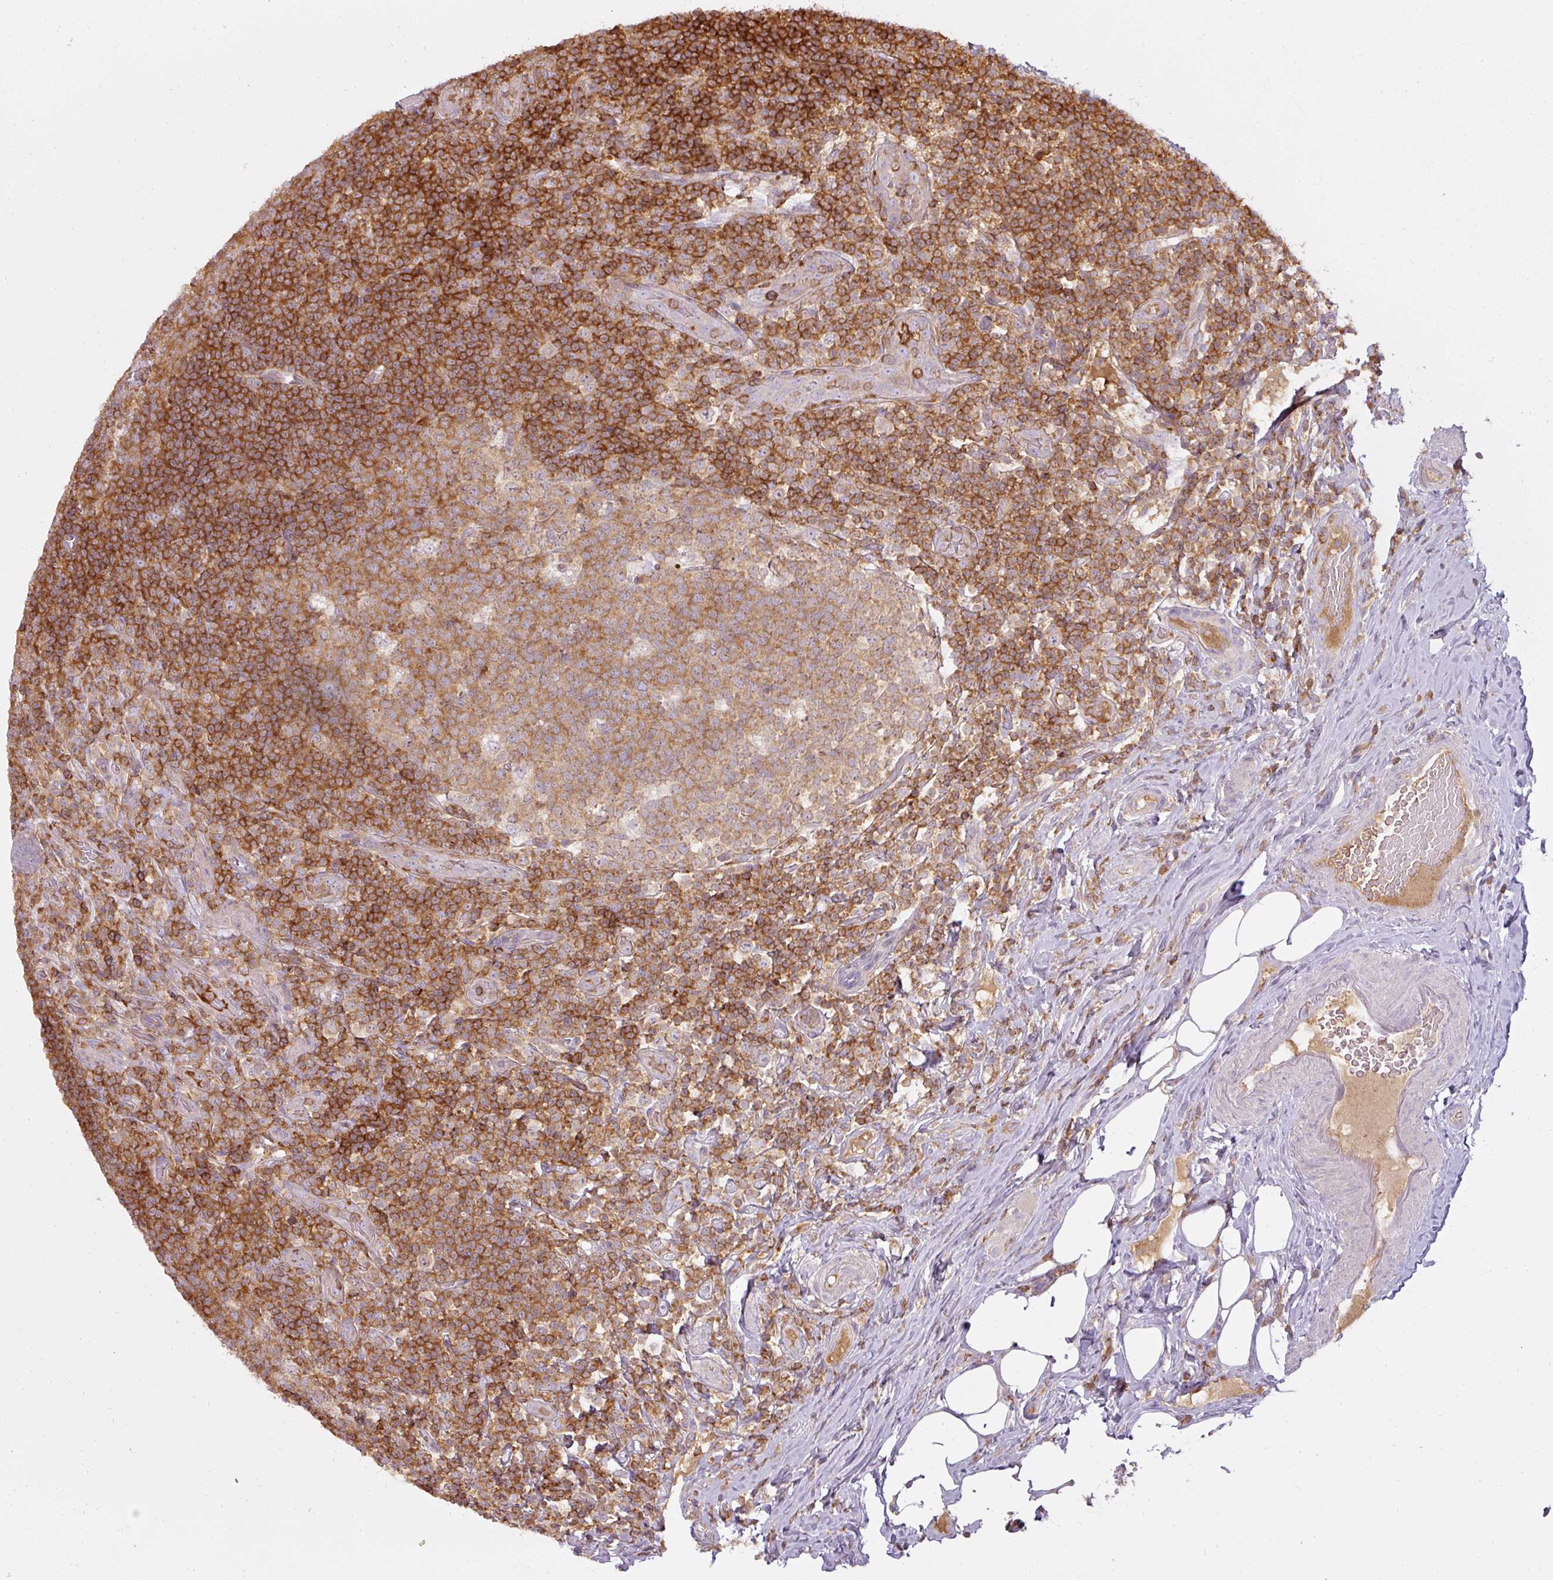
{"staining": {"intensity": "weak", "quantity": "<25%", "location": "cytoplasmic/membranous"}, "tissue": "appendix", "cell_type": "Glandular cells", "image_type": "normal", "snomed": [{"axis": "morphology", "description": "Normal tissue, NOS"}, {"axis": "topography", "description": "Appendix"}], "caption": "Protein analysis of normal appendix displays no significant staining in glandular cells.", "gene": "STK4", "patient": {"sex": "female", "age": 43}}